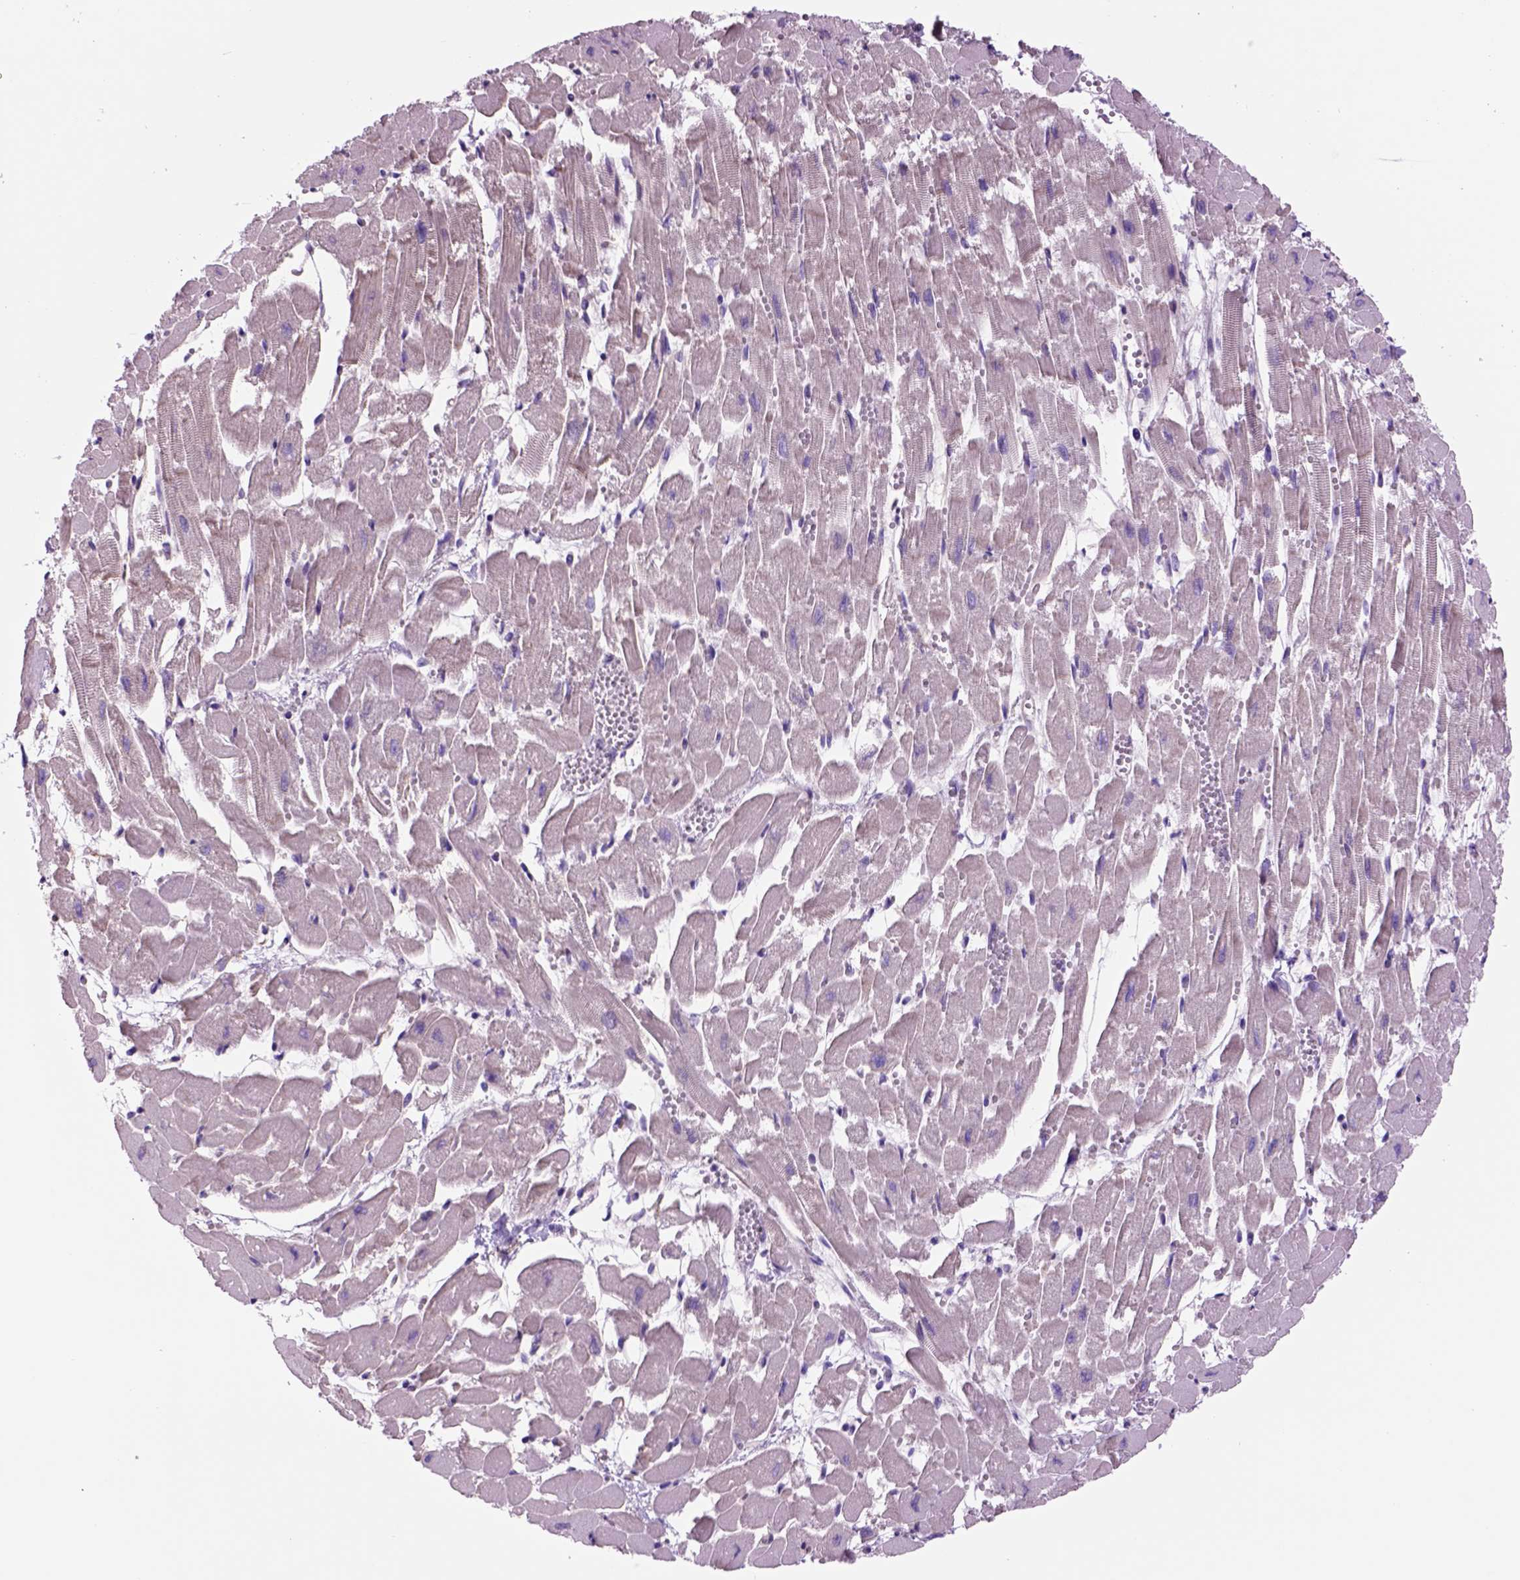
{"staining": {"intensity": "negative", "quantity": "none", "location": "none"}, "tissue": "heart muscle", "cell_type": "Cardiomyocytes", "image_type": "normal", "snomed": [{"axis": "morphology", "description": "Normal tissue, NOS"}, {"axis": "topography", "description": "Heart"}], "caption": "The photomicrograph exhibits no staining of cardiomyocytes in unremarkable heart muscle.", "gene": "PIAS3", "patient": {"sex": "female", "age": 52}}